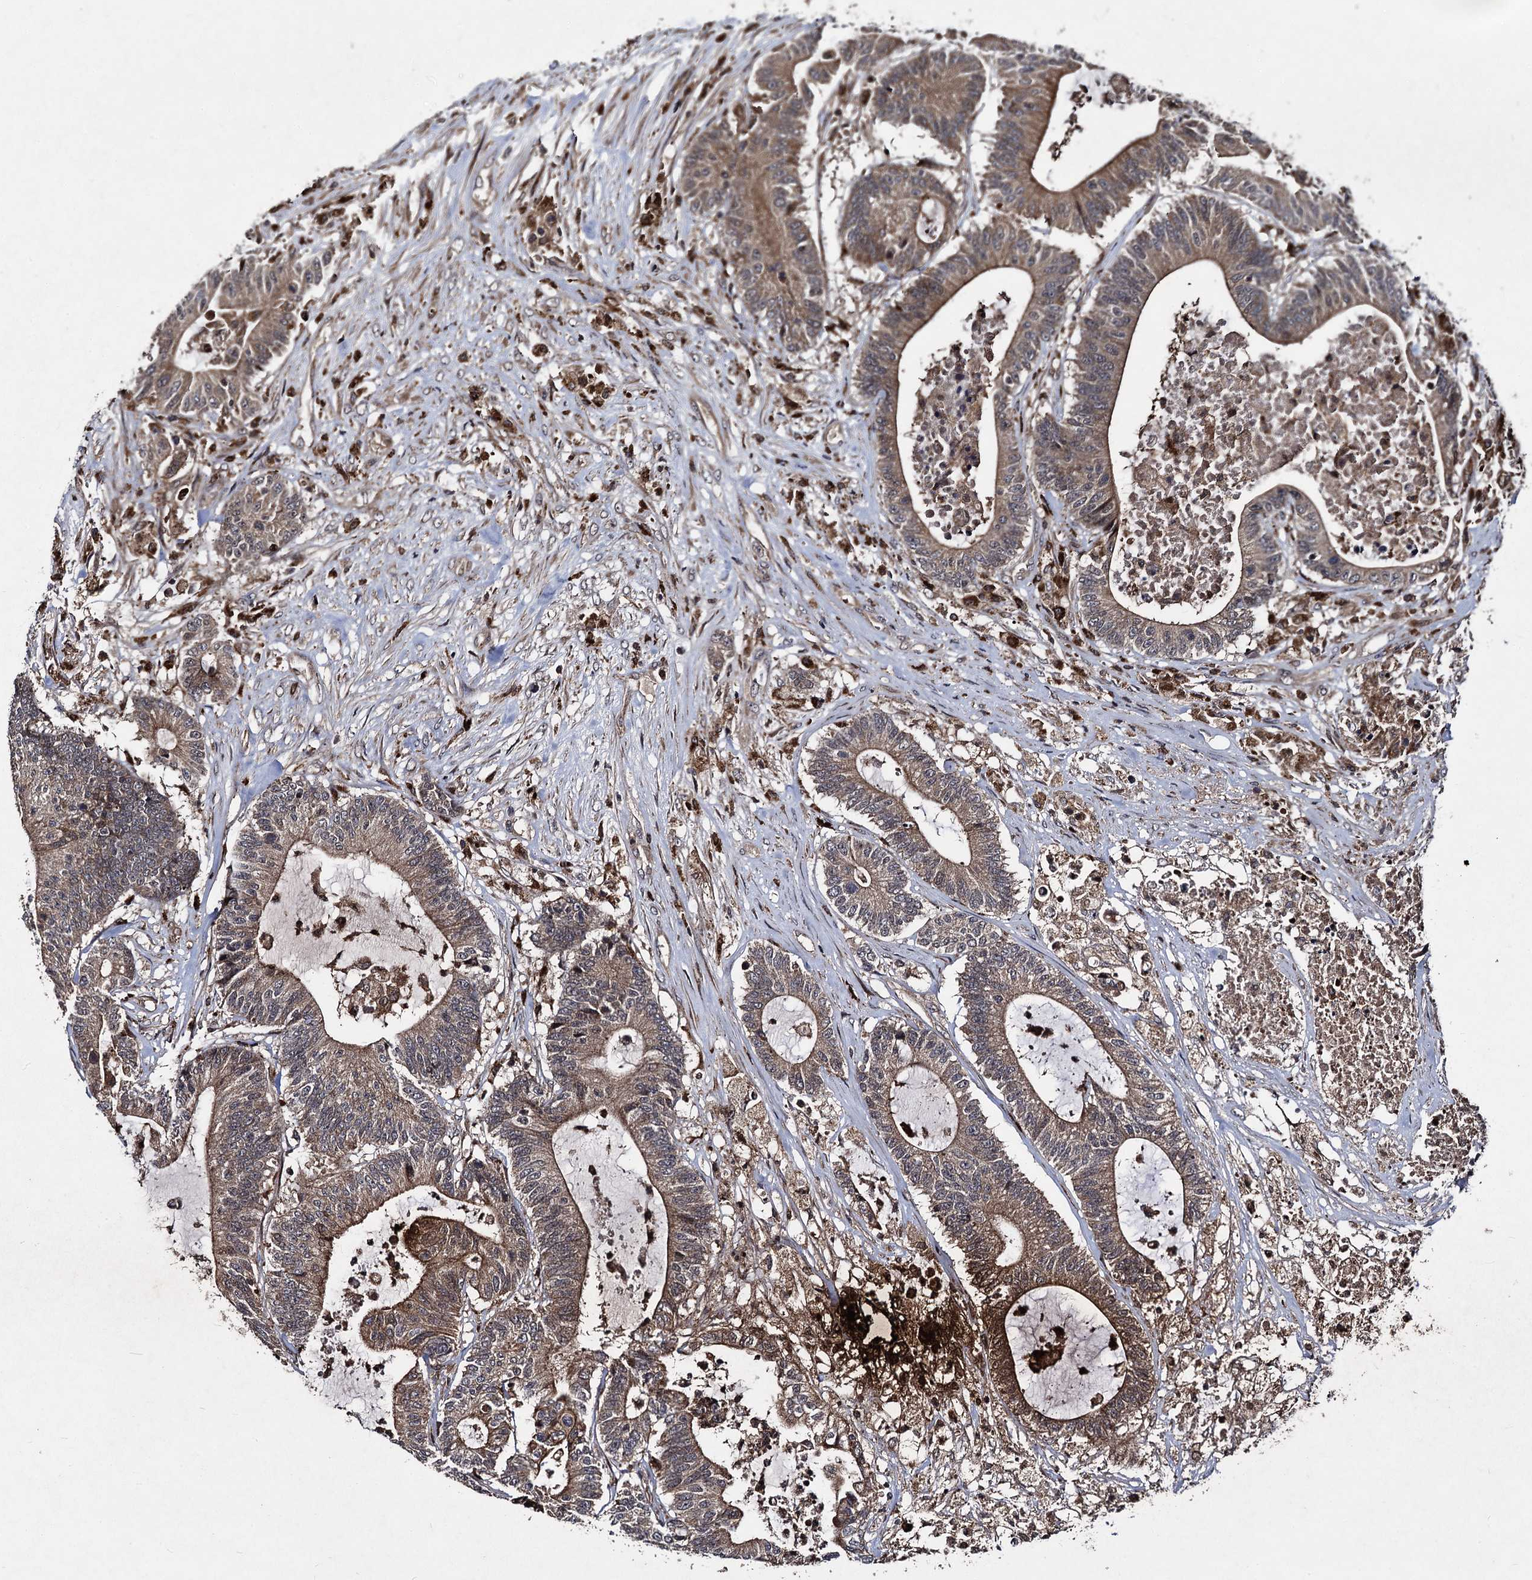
{"staining": {"intensity": "moderate", "quantity": ">75%", "location": "cytoplasmic/membranous"}, "tissue": "colorectal cancer", "cell_type": "Tumor cells", "image_type": "cancer", "snomed": [{"axis": "morphology", "description": "Adenocarcinoma, NOS"}, {"axis": "topography", "description": "Colon"}], "caption": "Protein analysis of colorectal cancer tissue shows moderate cytoplasmic/membranous positivity in about >75% of tumor cells.", "gene": "BCL2L2", "patient": {"sex": "female", "age": 84}}